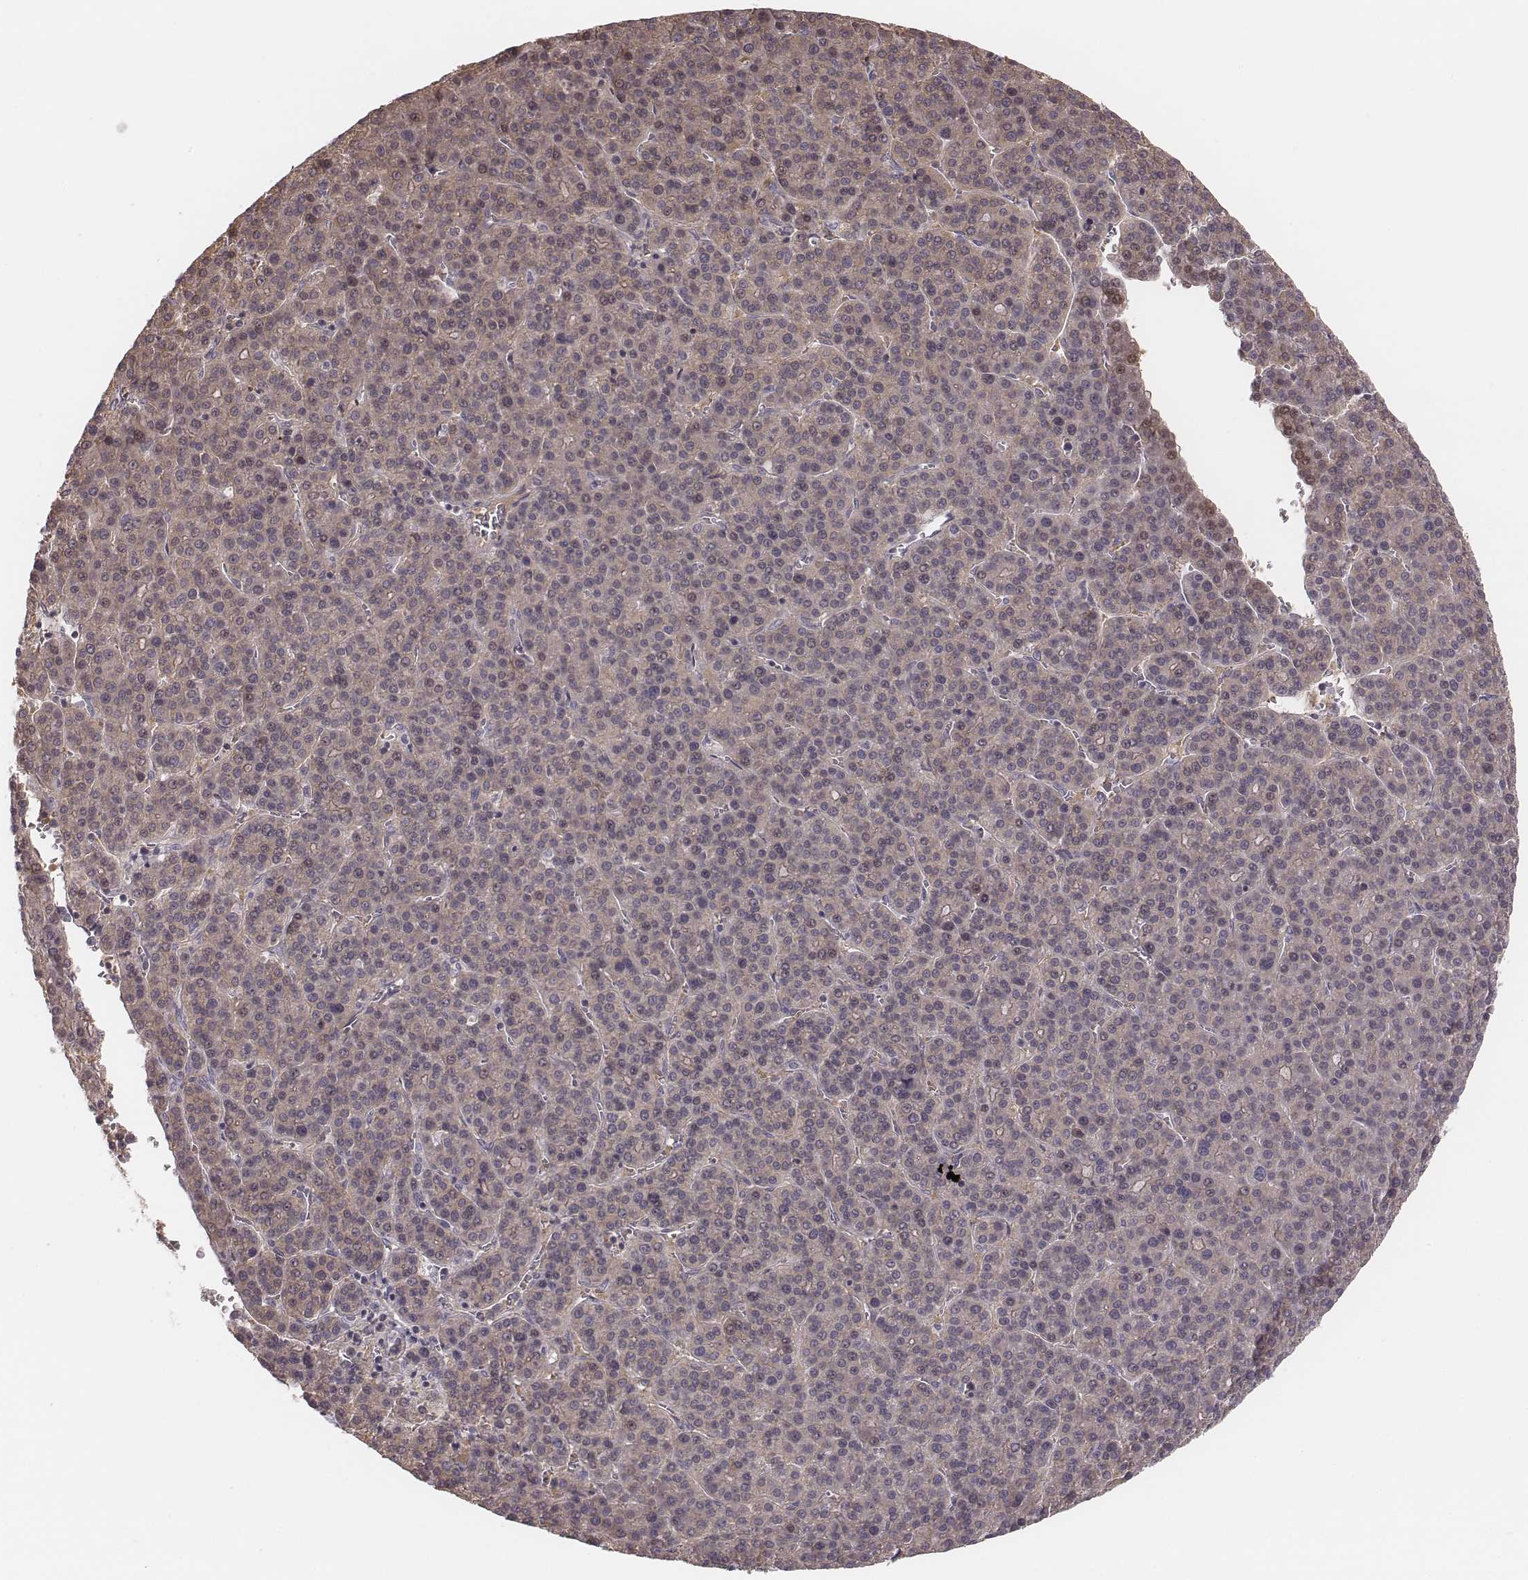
{"staining": {"intensity": "weak", "quantity": ">75%", "location": "cytoplasmic/membranous"}, "tissue": "liver cancer", "cell_type": "Tumor cells", "image_type": "cancer", "snomed": [{"axis": "morphology", "description": "Carcinoma, Hepatocellular, NOS"}, {"axis": "topography", "description": "Liver"}], "caption": "Immunohistochemical staining of liver hepatocellular carcinoma reveals weak cytoplasmic/membranous protein expression in about >75% of tumor cells. (DAB (3,3'-diaminobenzidine) IHC, brown staining for protein, blue staining for nuclei).", "gene": "TDRD5", "patient": {"sex": "female", "age": 58}}